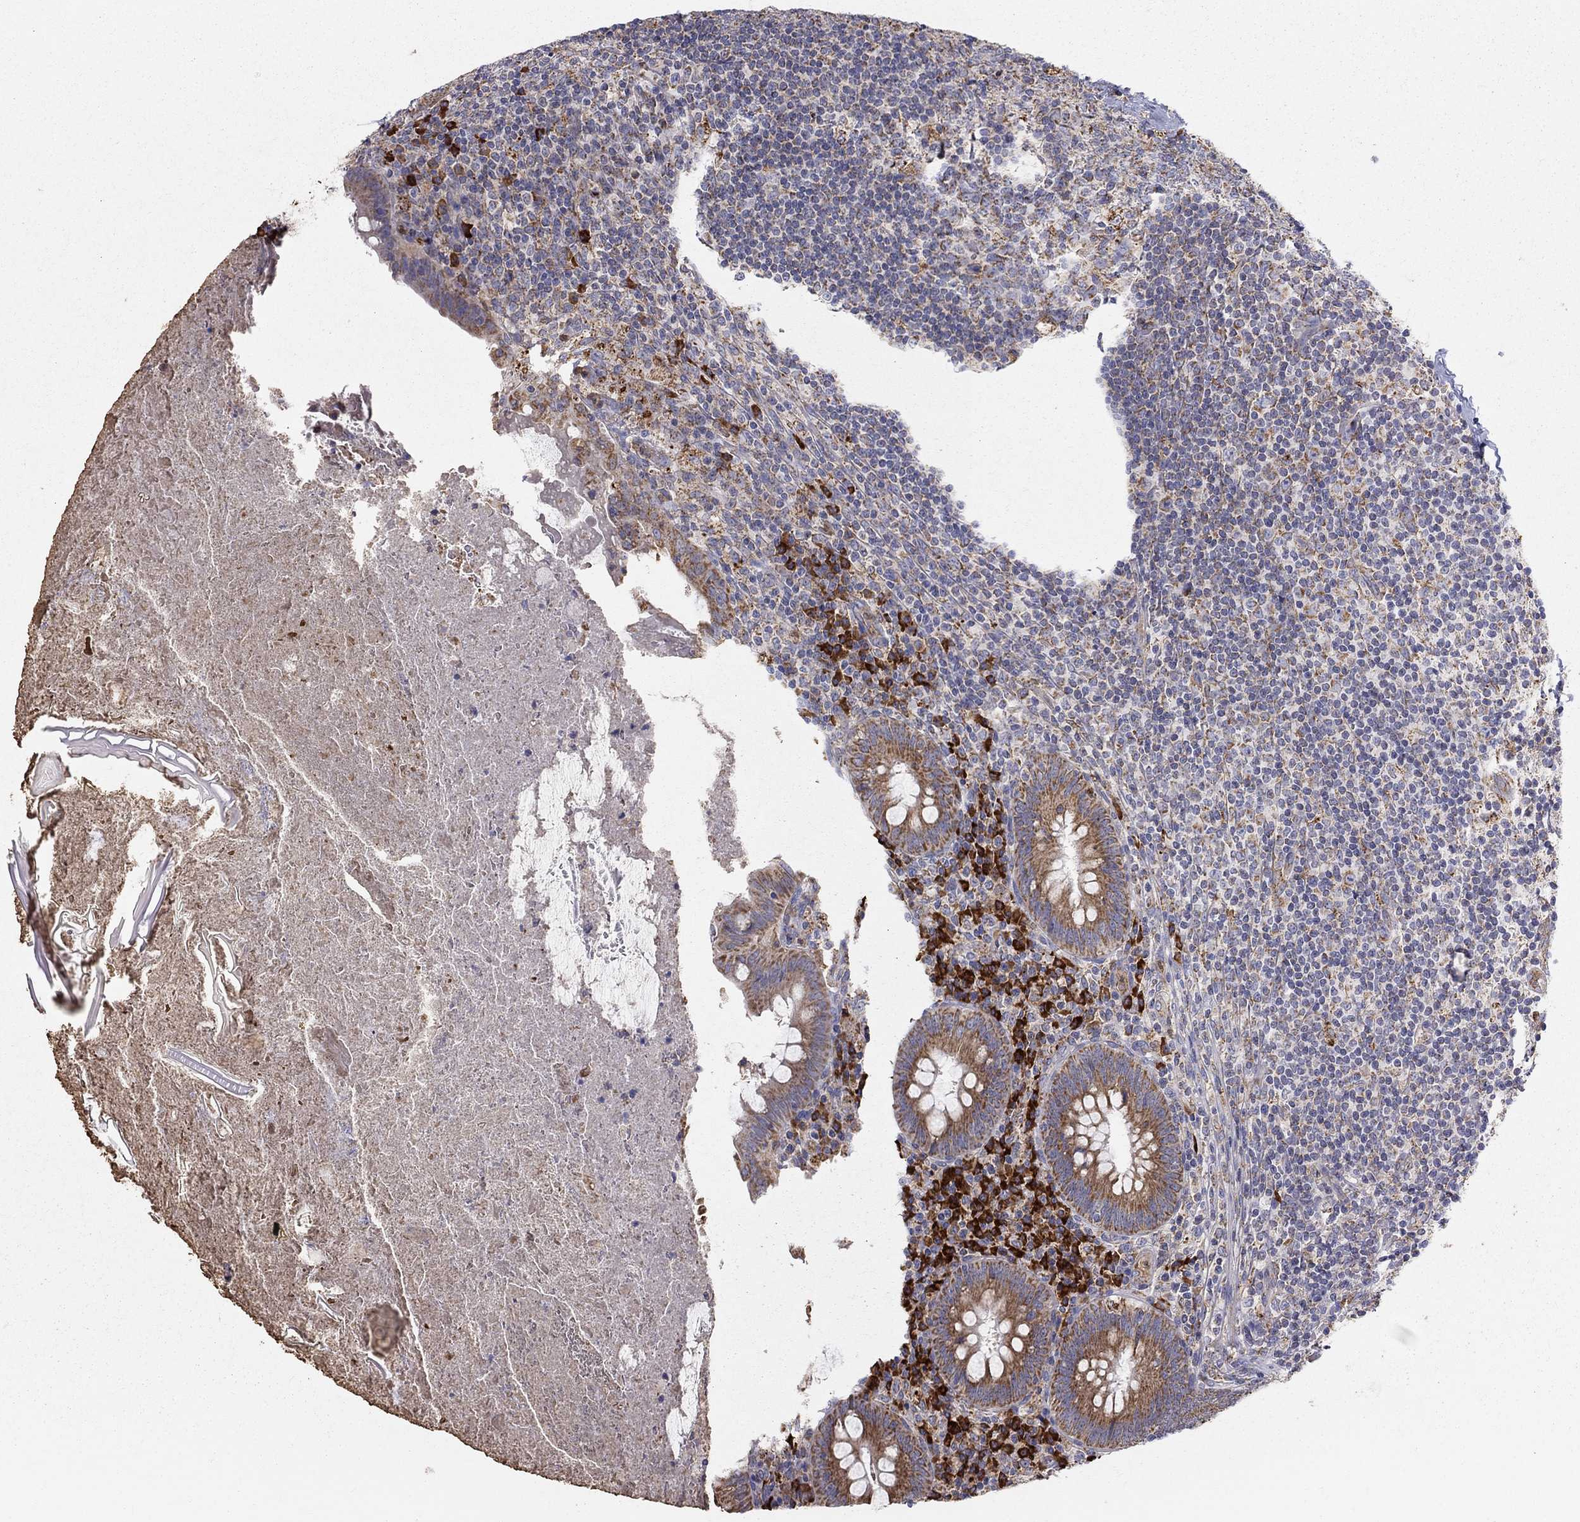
{"staining": {"intensity": "negative", "quantity": "none", "location": "none"}, "tissue": "appendix", "cell_type": "Glandular cells", "image_type": "normal", "snomed": [{"axis": "morphology", "description": "Normal tissue, NOS"}, {"axis": "topography", "description": "Appendix"}], "caption": "Glandular cells show no significant protein expression in normal appendix.", "gene": "PRDX4", "patient": {"sex": "male", "age": 47}}